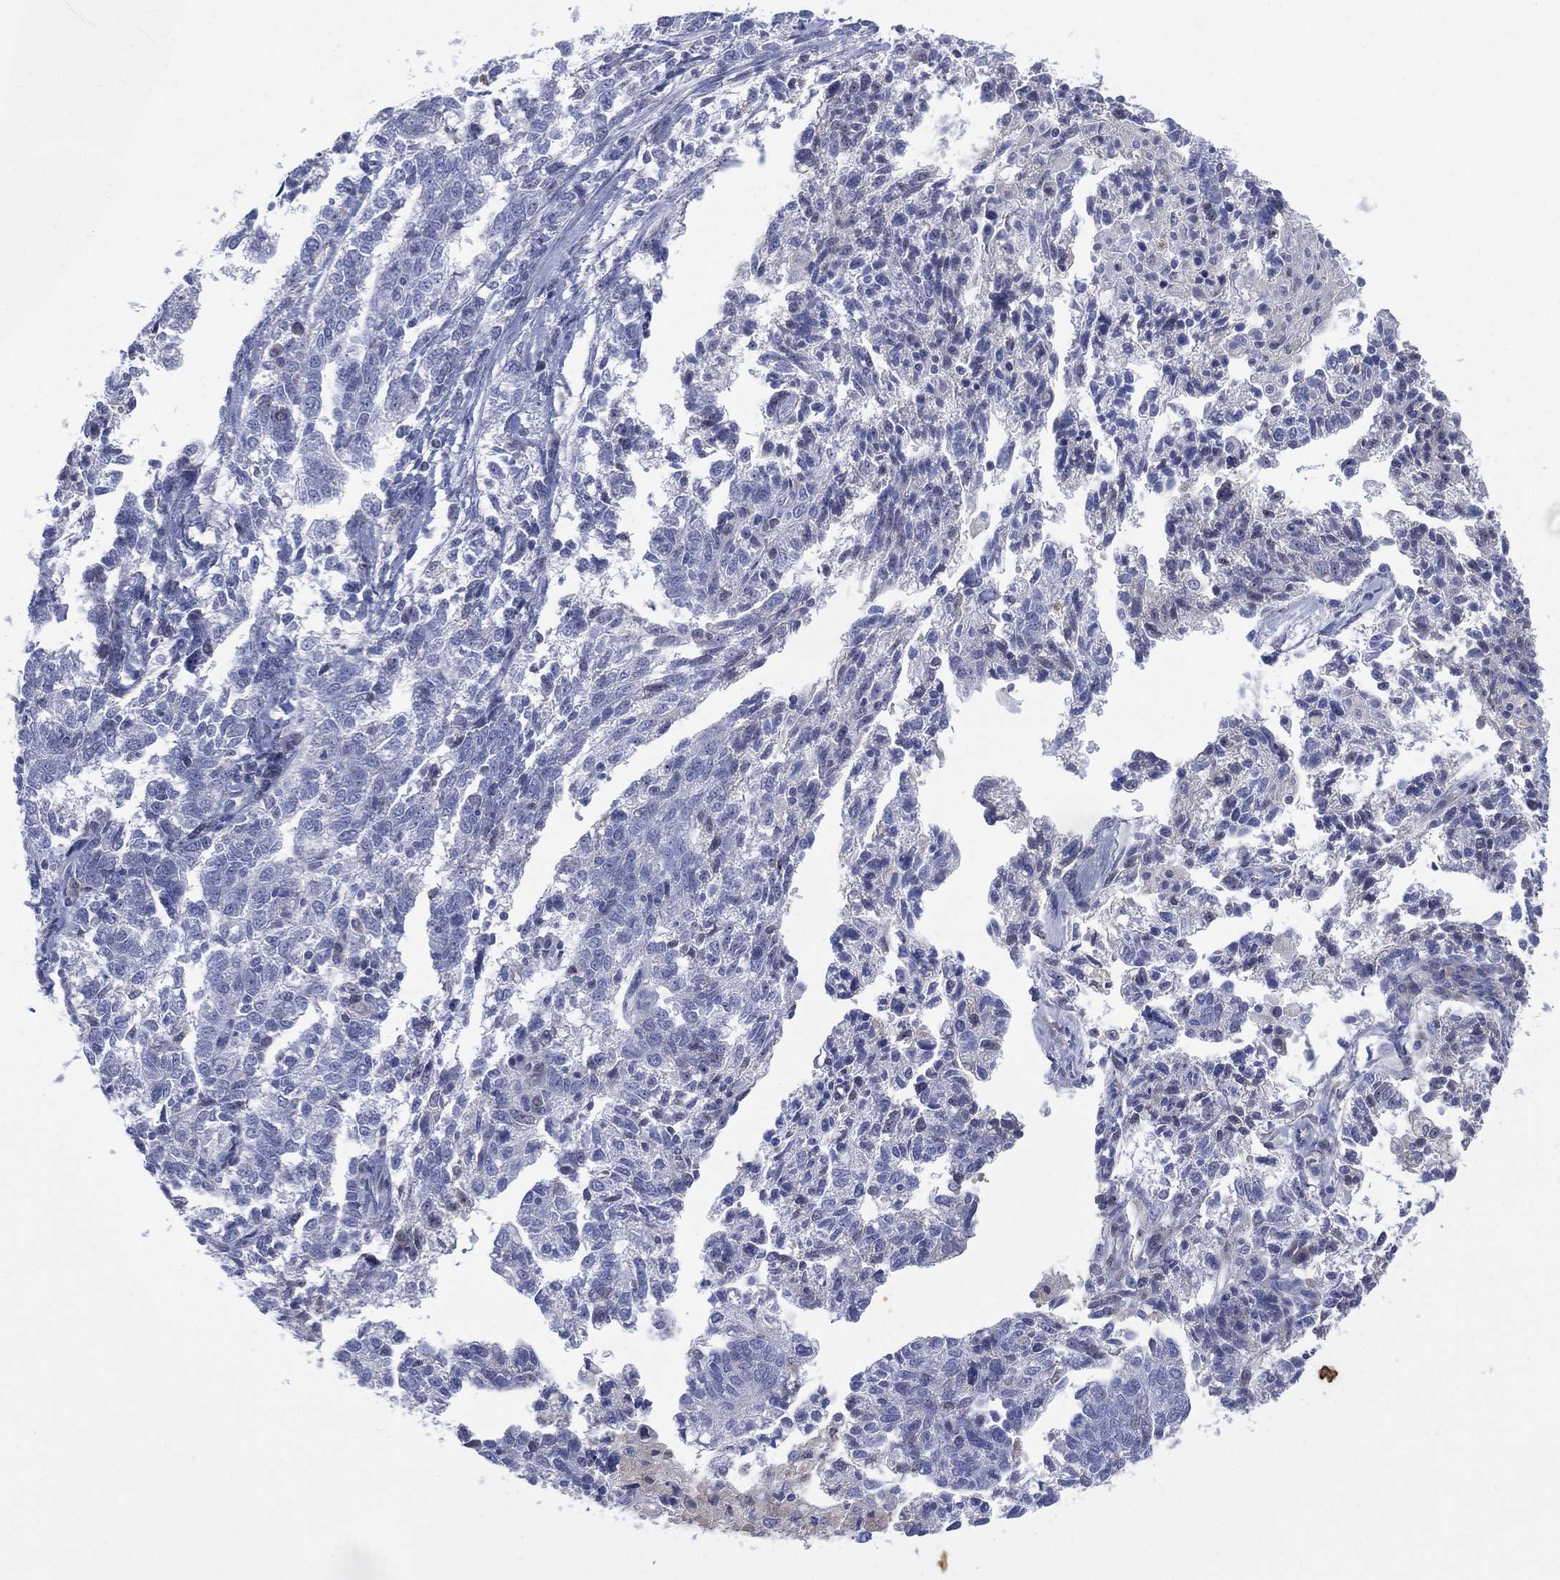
{"staining": {"intensity": "negative", "quantity": "none", "location": "none"}, "tissue": "ovarian cancer", "cell_type": "Tumor cells", "image_type": "cancer", "snomed": [{"axis": "morphology", "description": "Cystadenocarcinoma, serous, NOS"}, {"axis": "topography", "description": "Ovary"}], "caption": "Human ovarian cancer stained for a protein using immunohistochemistry (IHC) reveals no expression in tumor cells.", "gene": "SEPTIN1", "patient": {"sex": "female", "age": 71}}